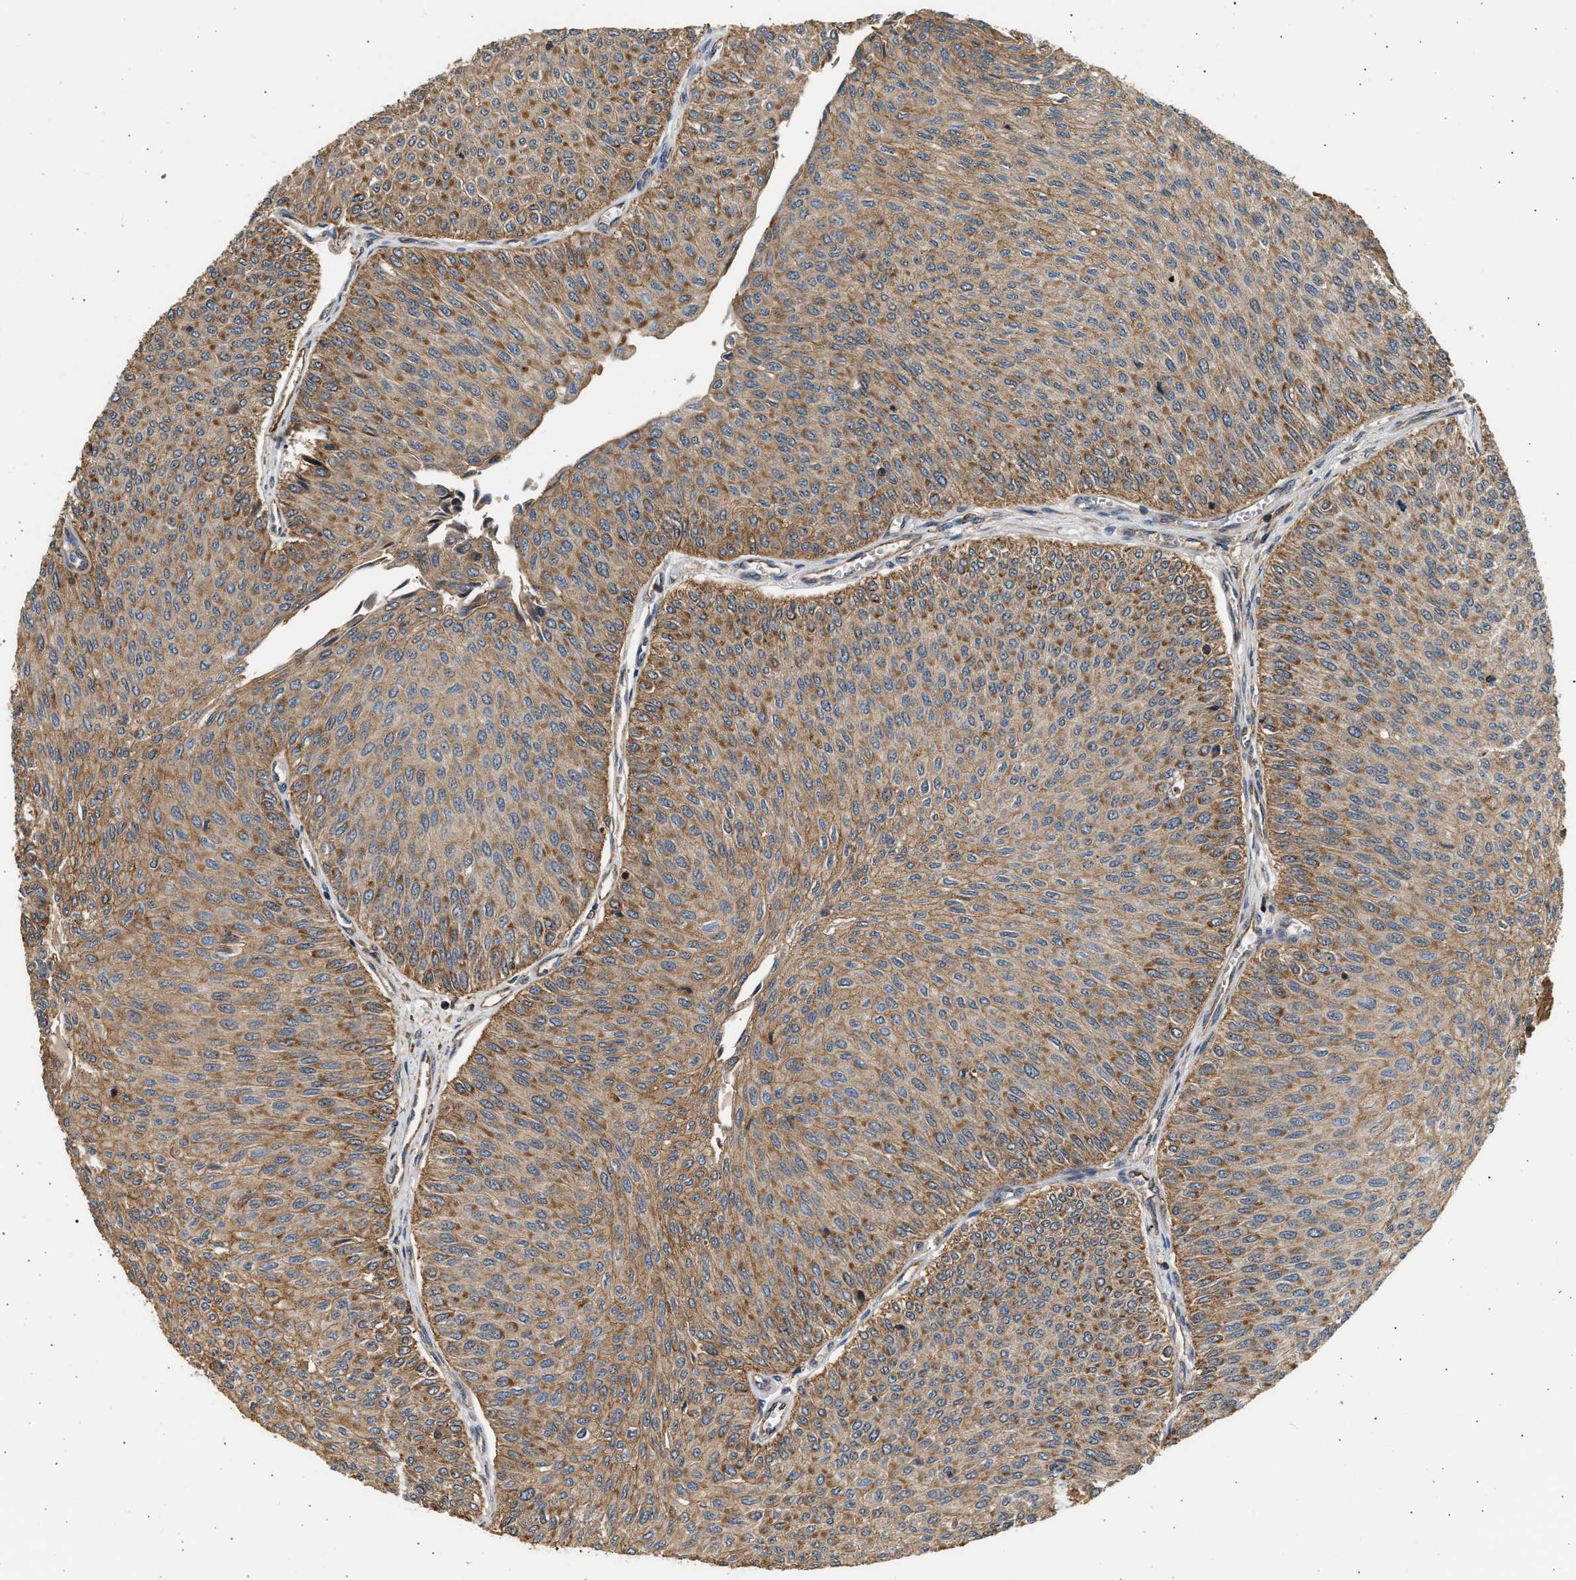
{"staining": {"intensity": "moderate", "quantity": ">75%", "location": "cytoplasmic/membranous"}, "tissue": "urothelial cancer", "cell_type": "Tumor cells", "image_type": "cancer", "snomed": [{"axis": "morphology", "description": "Urothelial carcinoma, Low grade"}, {"axis": "topography", "description": "Urinary bladder"}], "caption": "Immunohistochemistry (IHC) (DAB (3,3'-diaminobenzidine)) staining of human urothelial cancer demonstrates moderate cytoplasmic/membranous protein expression in about >75% of tumor cells. The staining was performed using DAB (3,3'-diaminobenzidine) to visualize the protein expression in brown, while the nuclei were stained in blue with hematoxylin (Magnification: 20x).", "gene": "DUSP14", "patient": {"sex": "male", "age": 78}}